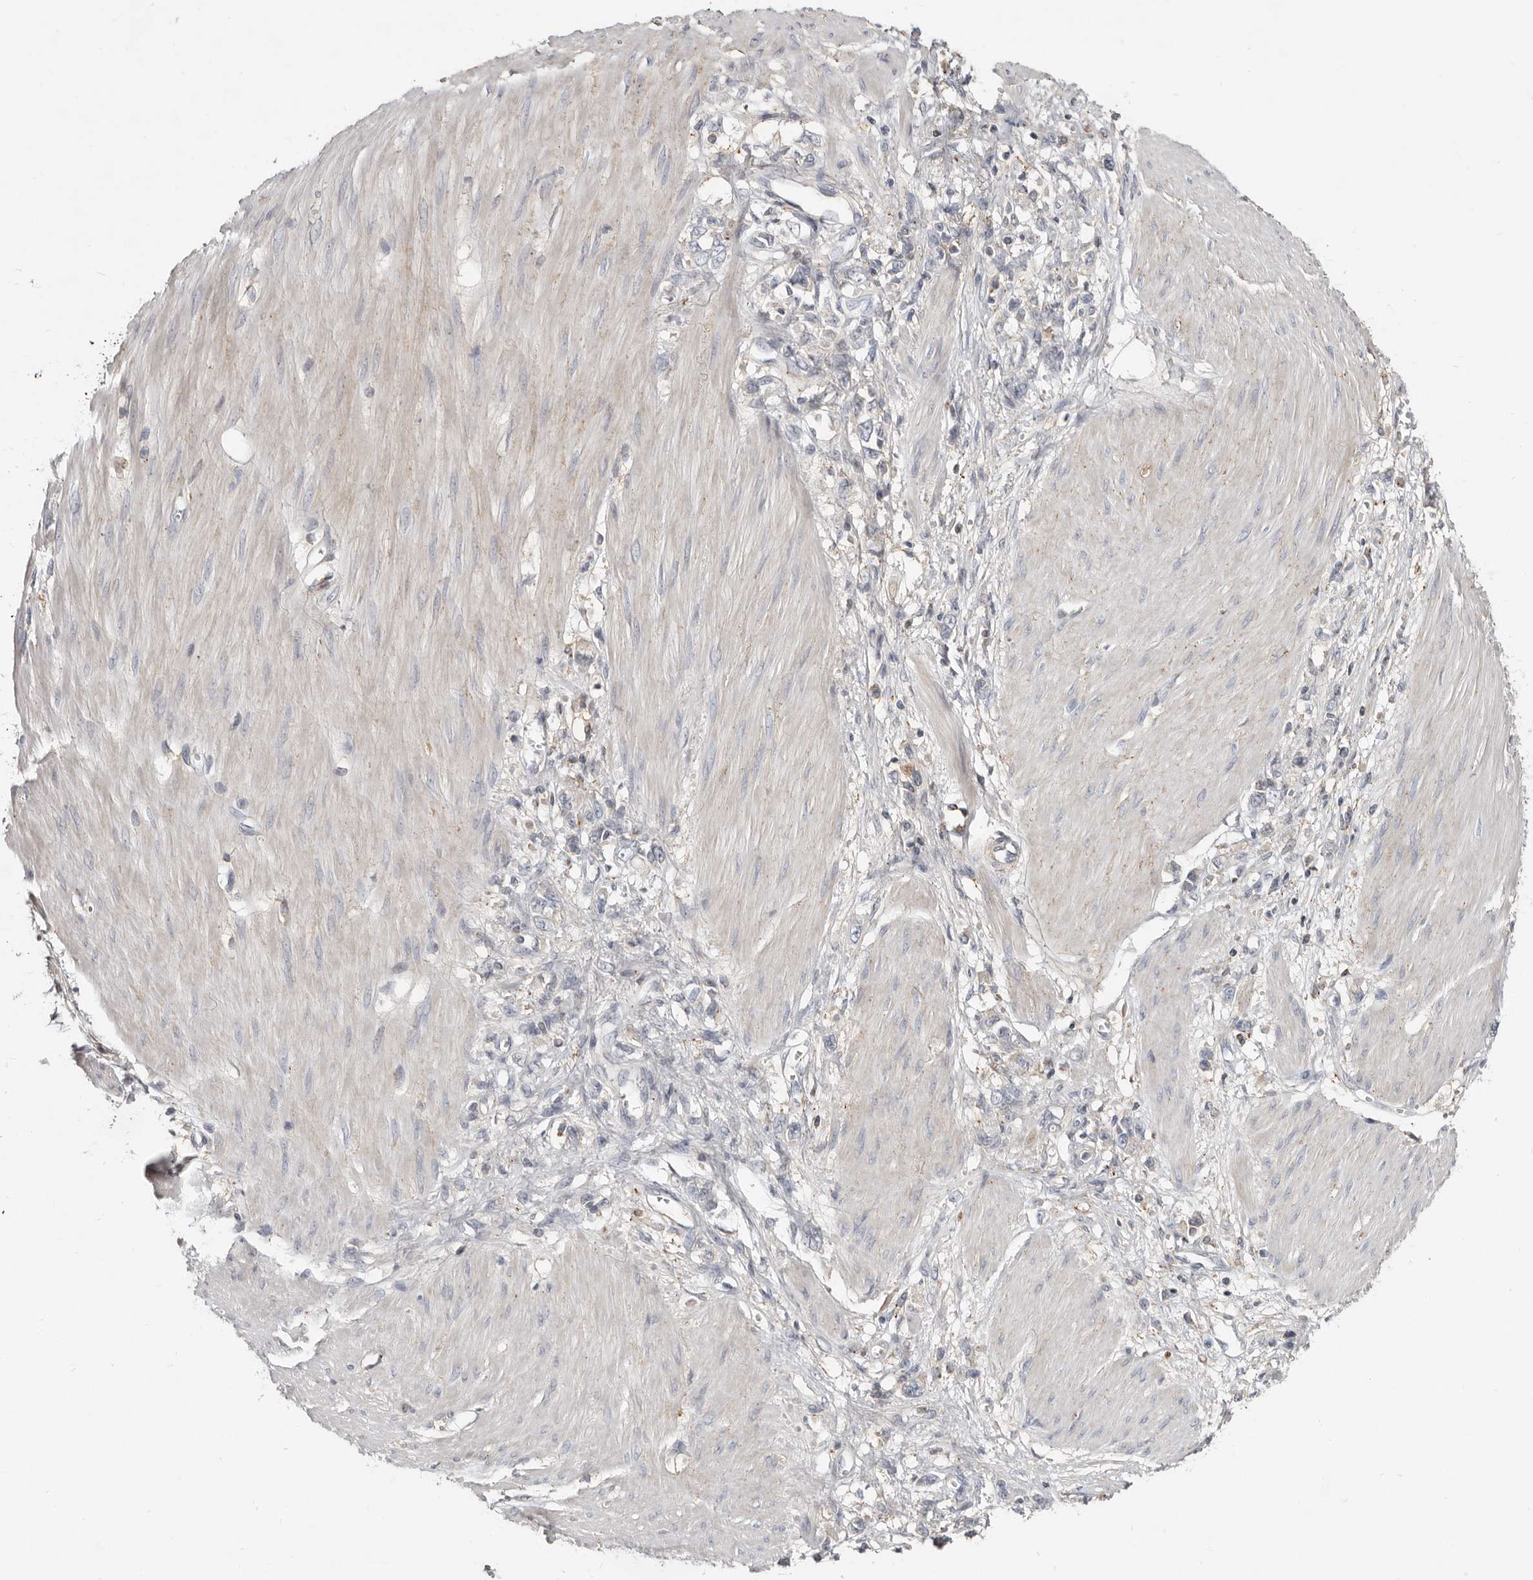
{"staining": {"intensity": "negative", "quantity": "none", "location": "none"}, "tissue": "stomach cancer", "cell_type": "Tumor cells", "image_type": "cancer", "snomed": [{"axis": "morphology", "description": "Adenocarcinoma, NOS"}, {"axis": "topography", "description": "Stomach"}], "caption": "Immunohistochemical staining of human stomach adenocarcinoma demonstrates no significant expression in tumor cells. Nuclei are stained in blue.", "gene": "KIF26B", "patient": {"sex": "female", "age": 76}}